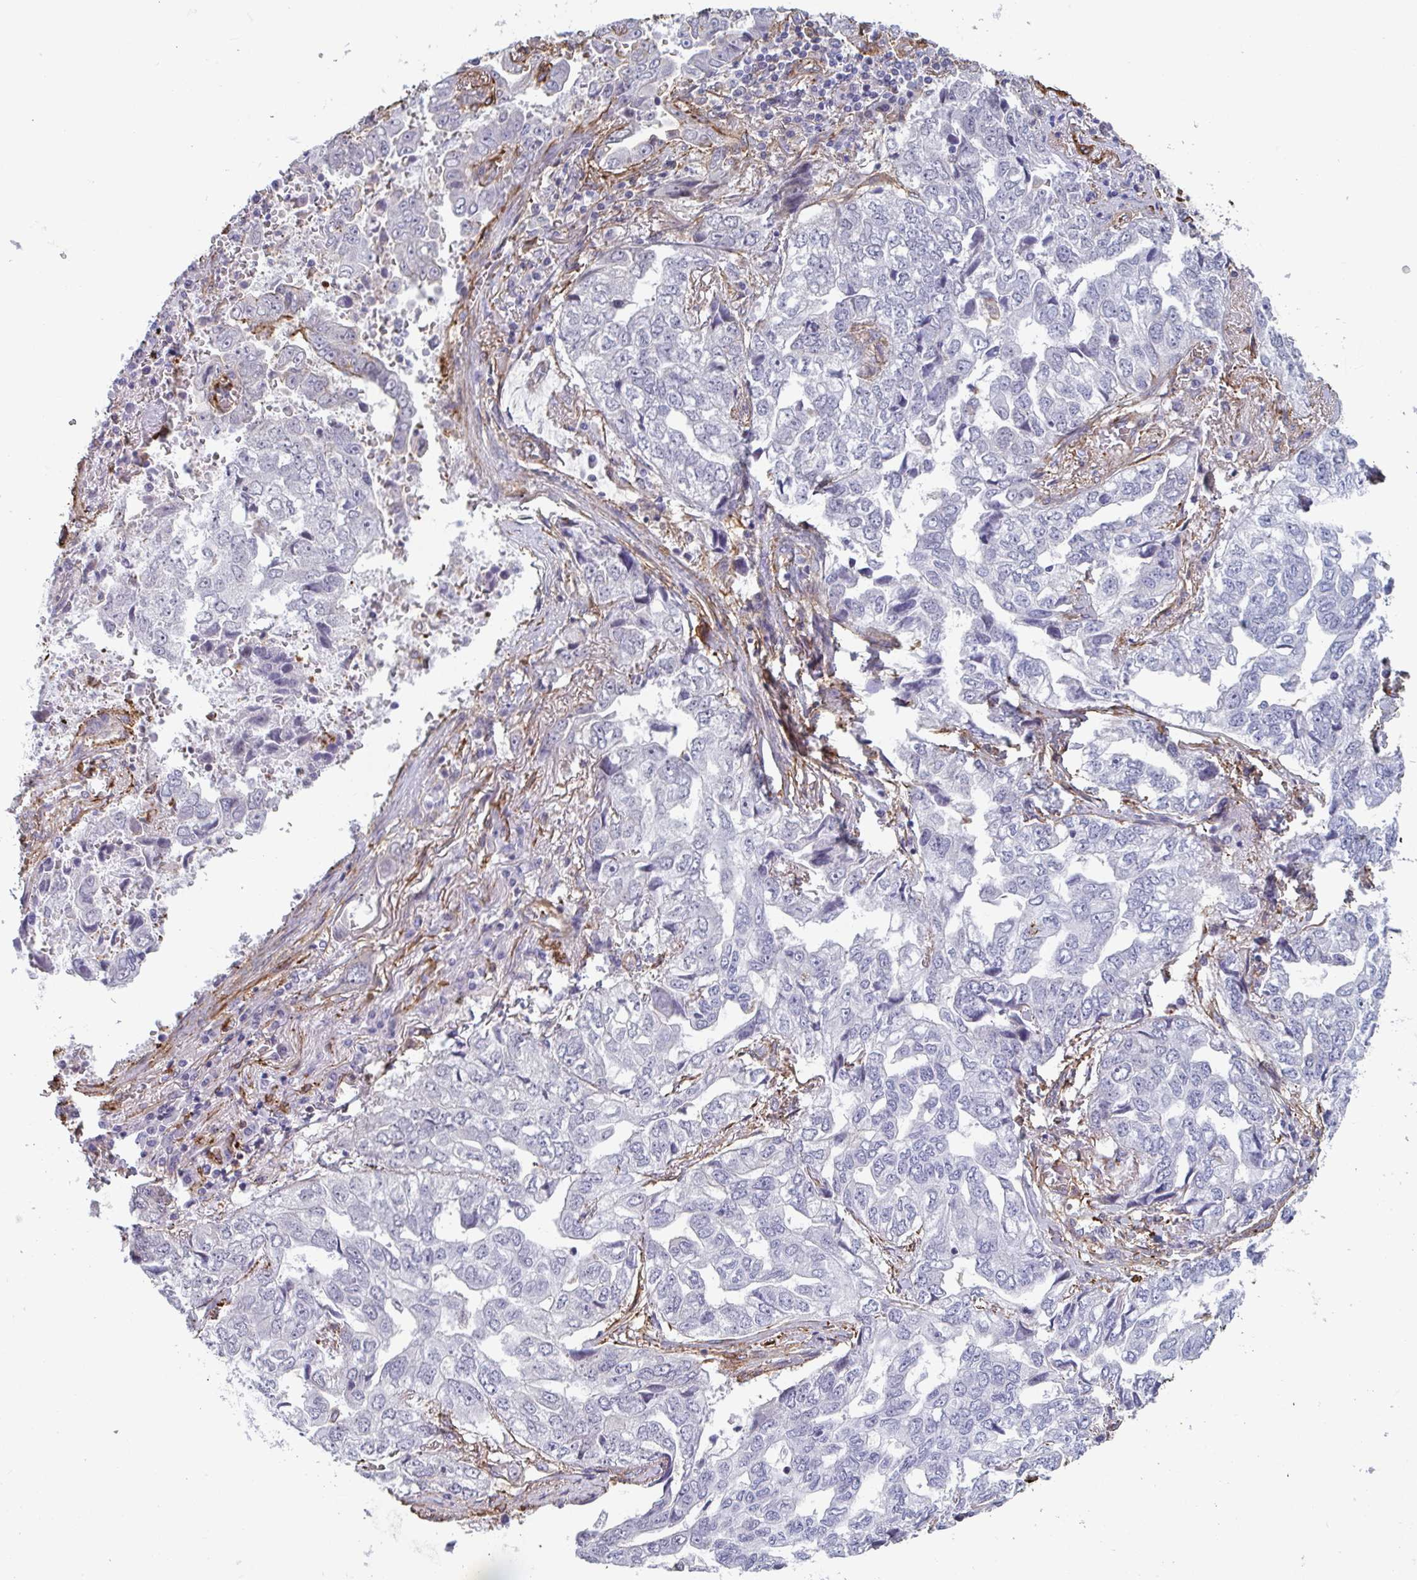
{"staining": {"intensity": "negative", "quantity": "none", "location": "none"}, "tissue": "lung cancer", "cell_type": "Tumor cells", "image_type": "cancer", "snomed": [{"axis": "morphology", "description": "Adenocarcinoma, NOS"}, {"axis": "topography", "description": "Lung"}], "caption": "High power microscopy micrograph of an immunohistochemistry photomicrograph of adenocarcinoma (lung), revealing no significant staining in tumor cells.", "gene": "NEURL4", "patient": {"sex": "female", "age": 52}}